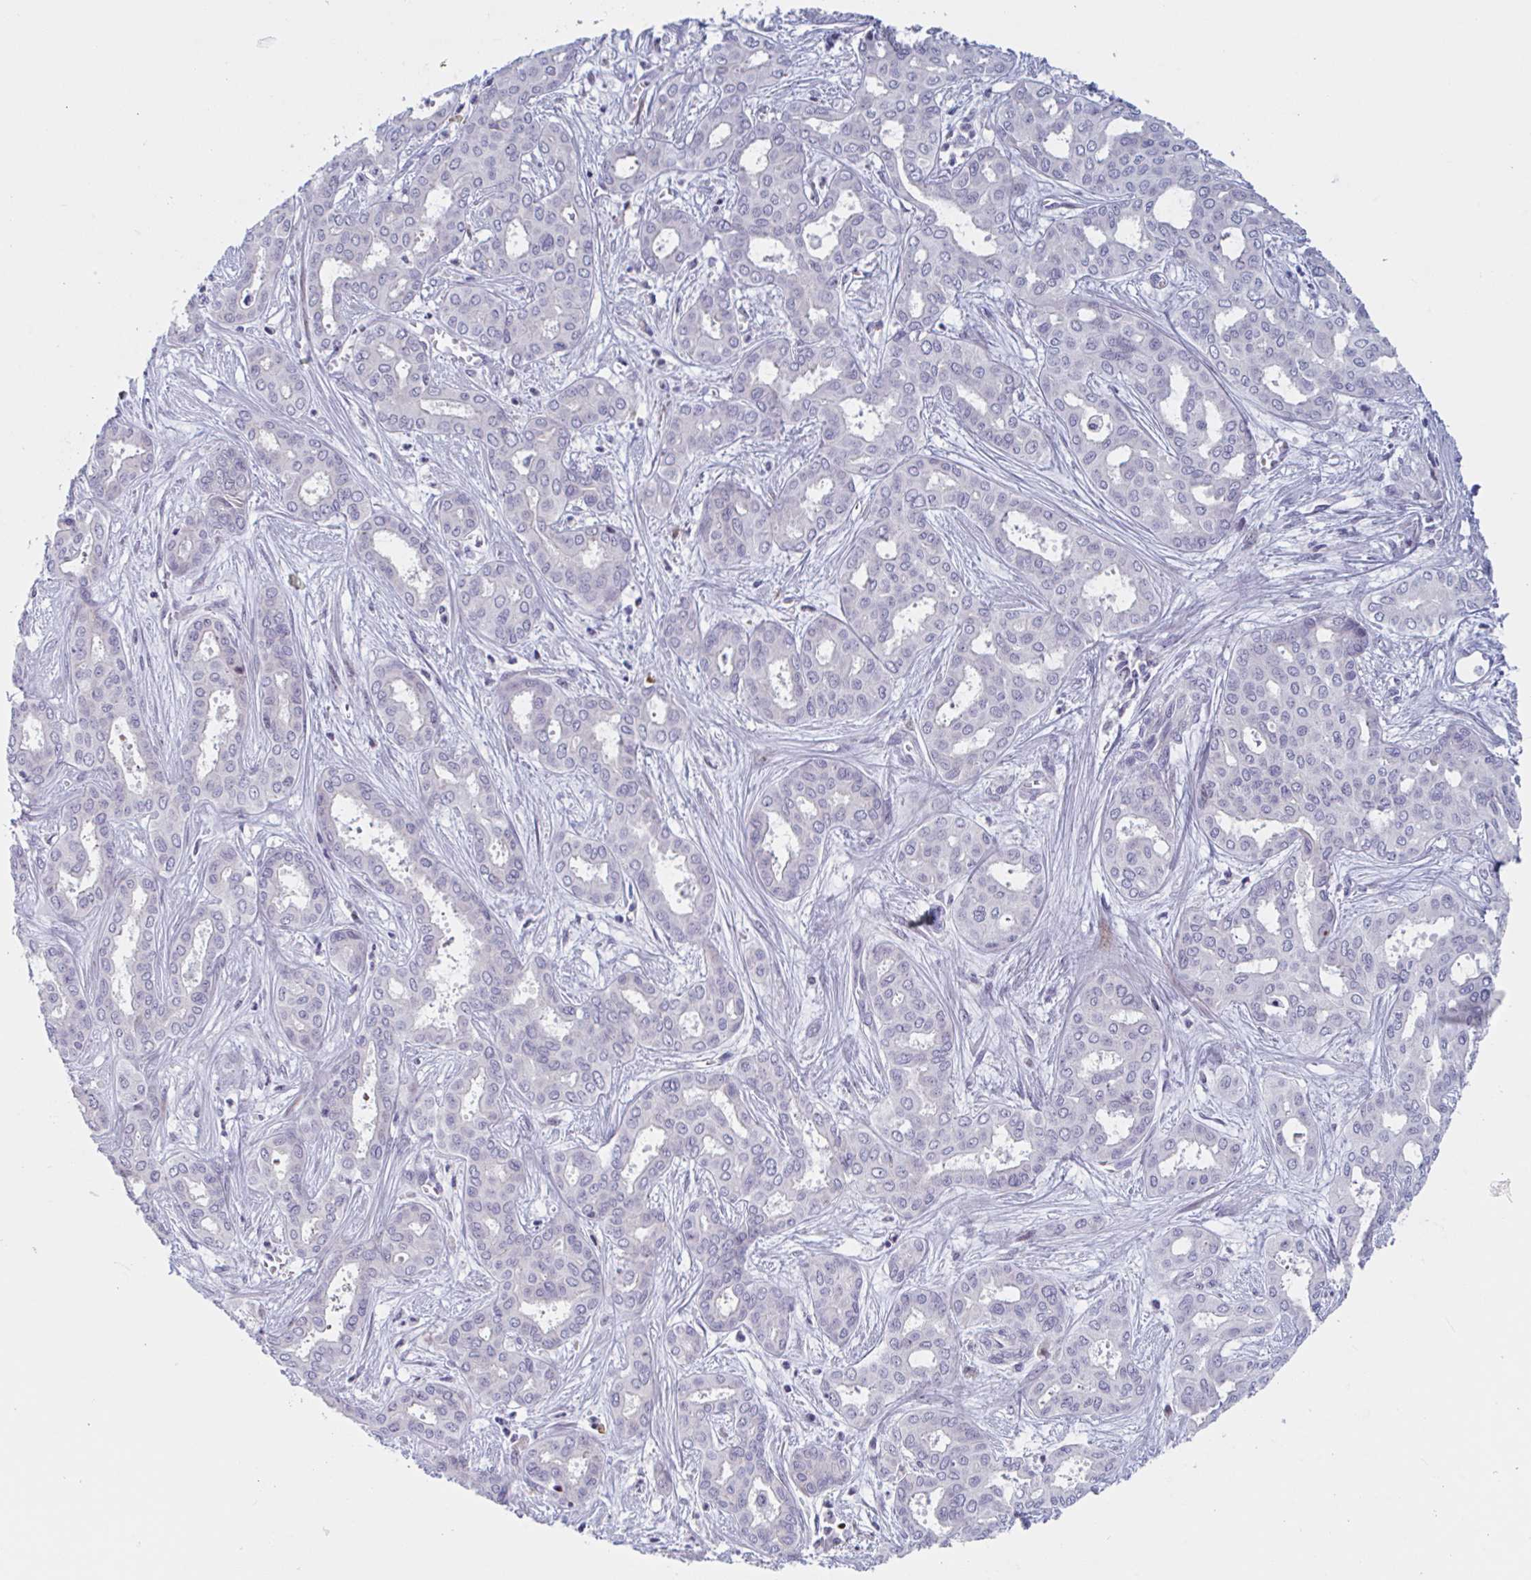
{"staining": {"intensity": "negative", "quantity": "none", "location": "none"}, "tissue": "liver cancer", "cell_type": "Tumor cells", "image_type": "cancer", "snomed": [{"axis": "morphology", "description": "Cholangiocarcinoma"}, {"axis": "topography", "description": "Liver"}], "caption": "A micrograph of human liver cancer is negative for staining in tumor cells.", "gene": "DUXA", "patient": {"sex": "female", "age": 64}}